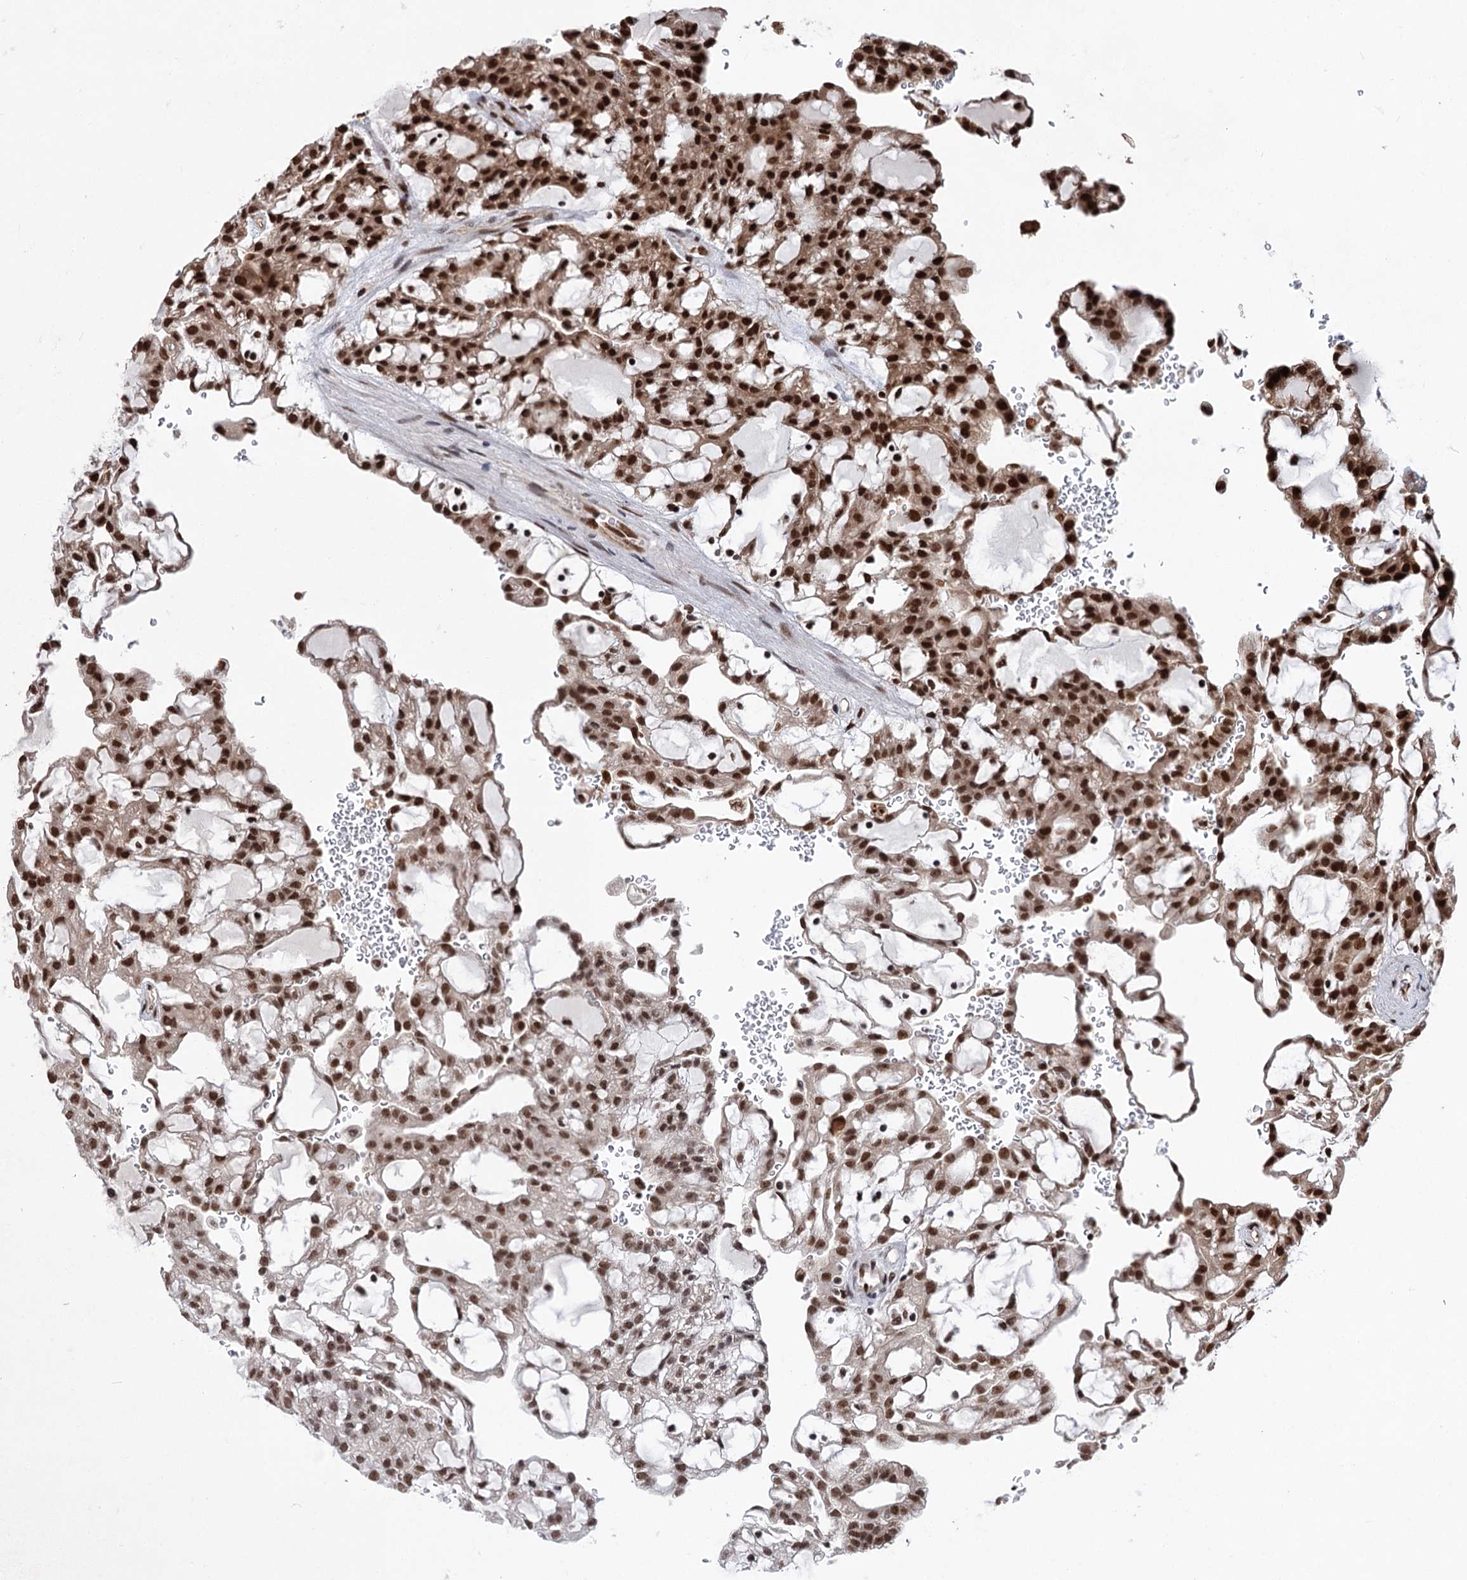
{"staining": {"intensity": "strong", "quantity": "25%-75%", "location": "nuclear"}, "tissue": "renal cancer", "cell_type": "Tumor cells", "image_type": "cancer", "snomed": [{"axis": "morphology", "description": "Adenocarcinoma, NOS"}, {"axis": "topography", "description": "Kidney"}], "caption": "High-power microscopy captured an immunohistochemistry (IHC) histopathology image of adenocarcinoma (renal), revealing strong nuclear expression in approximately 25%-75% of tumor cells.", "gene": "MAML1", "patient": {"sex": "male", "age": 63}}